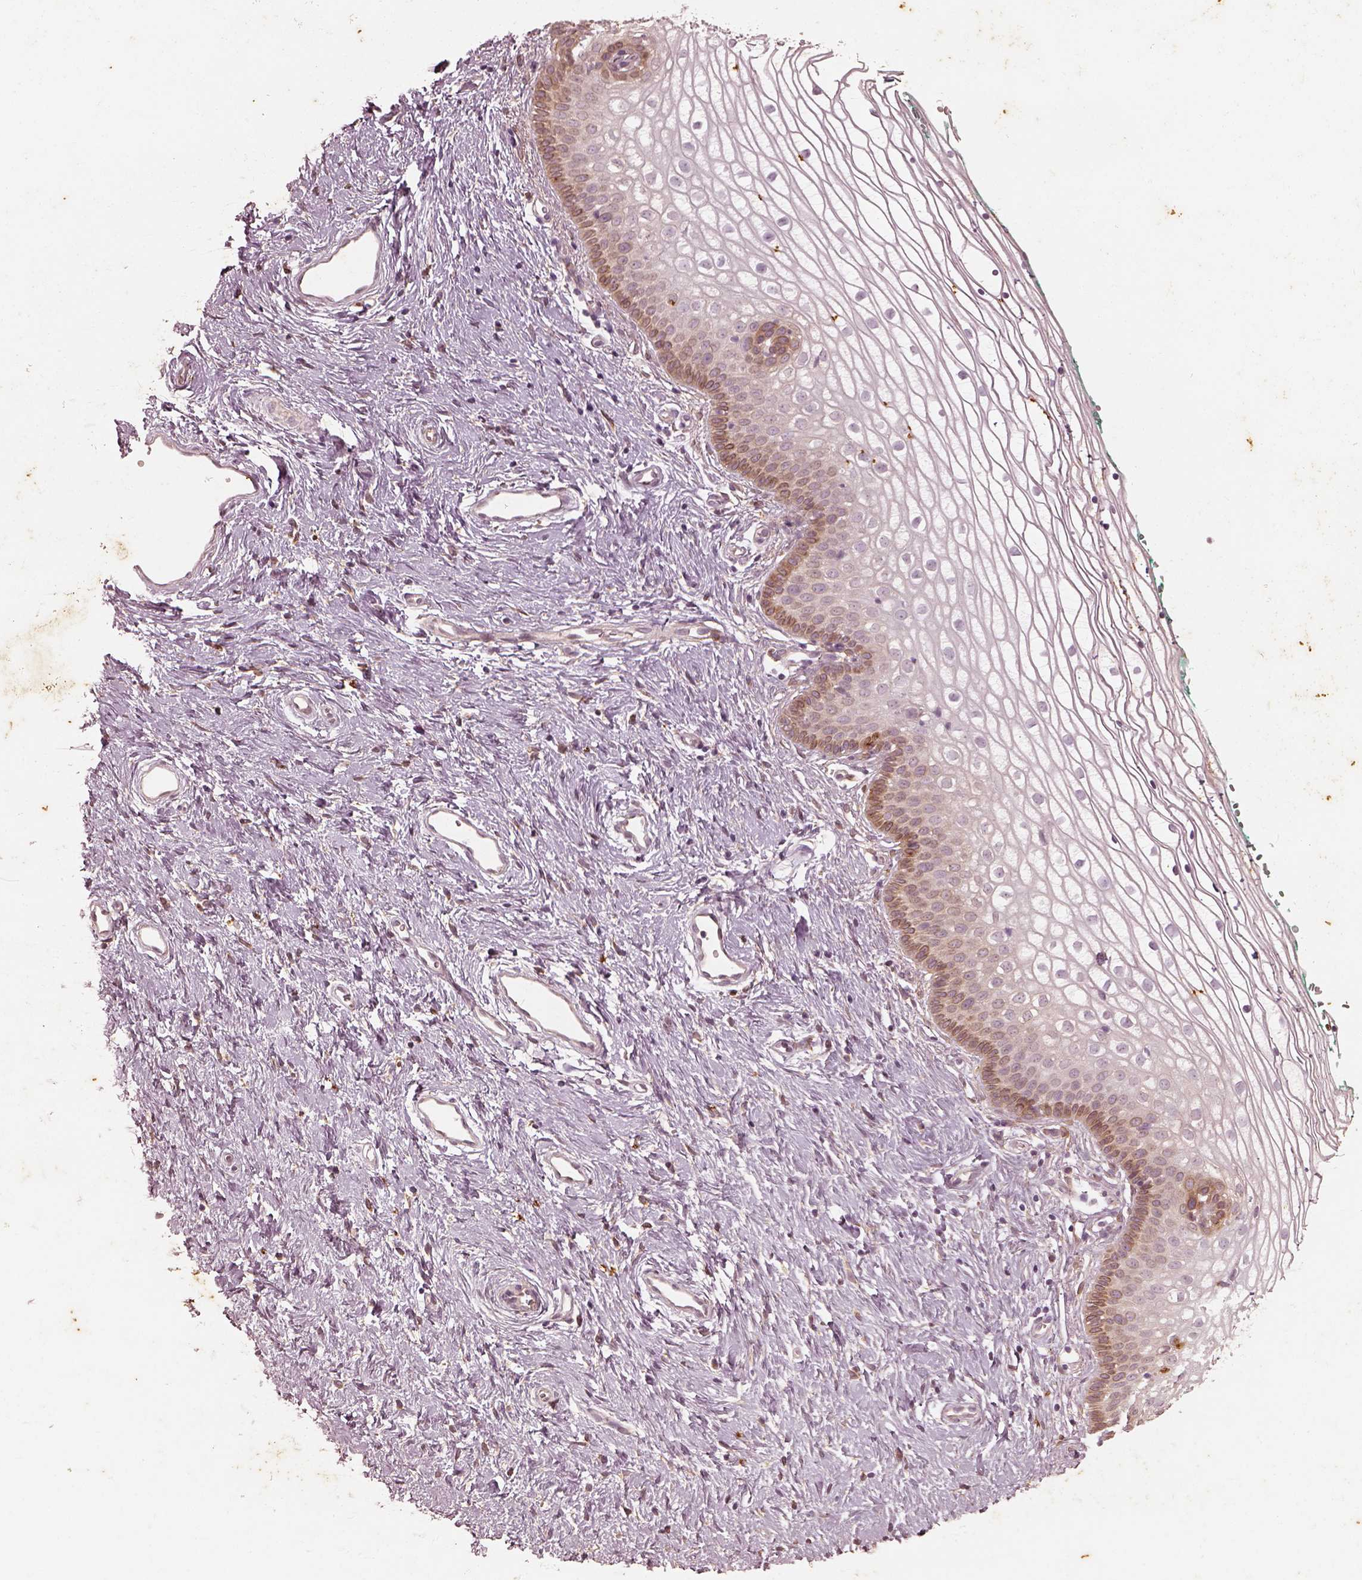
{"staining": {"intensity": "moderate", "quantity": "<25%", "location": "cytoplasmic/membranous"}, "tissue": "vagina", "cell_type": "Squamous epithelial cells", "image_type": "normal", "snomed": [{"axis": "morphology", "description": "Normal tissue, NOS"}, {"axis": "topography", "description": "Vagina"}], "caption": "Protein expression analysis of normal vagina exhibits moderate cytoplasmic/membranous staining in approximately <25% of squamous epithelial cells.", "gene": "WLS", "patient": {"sex": "female", "age": 36}}